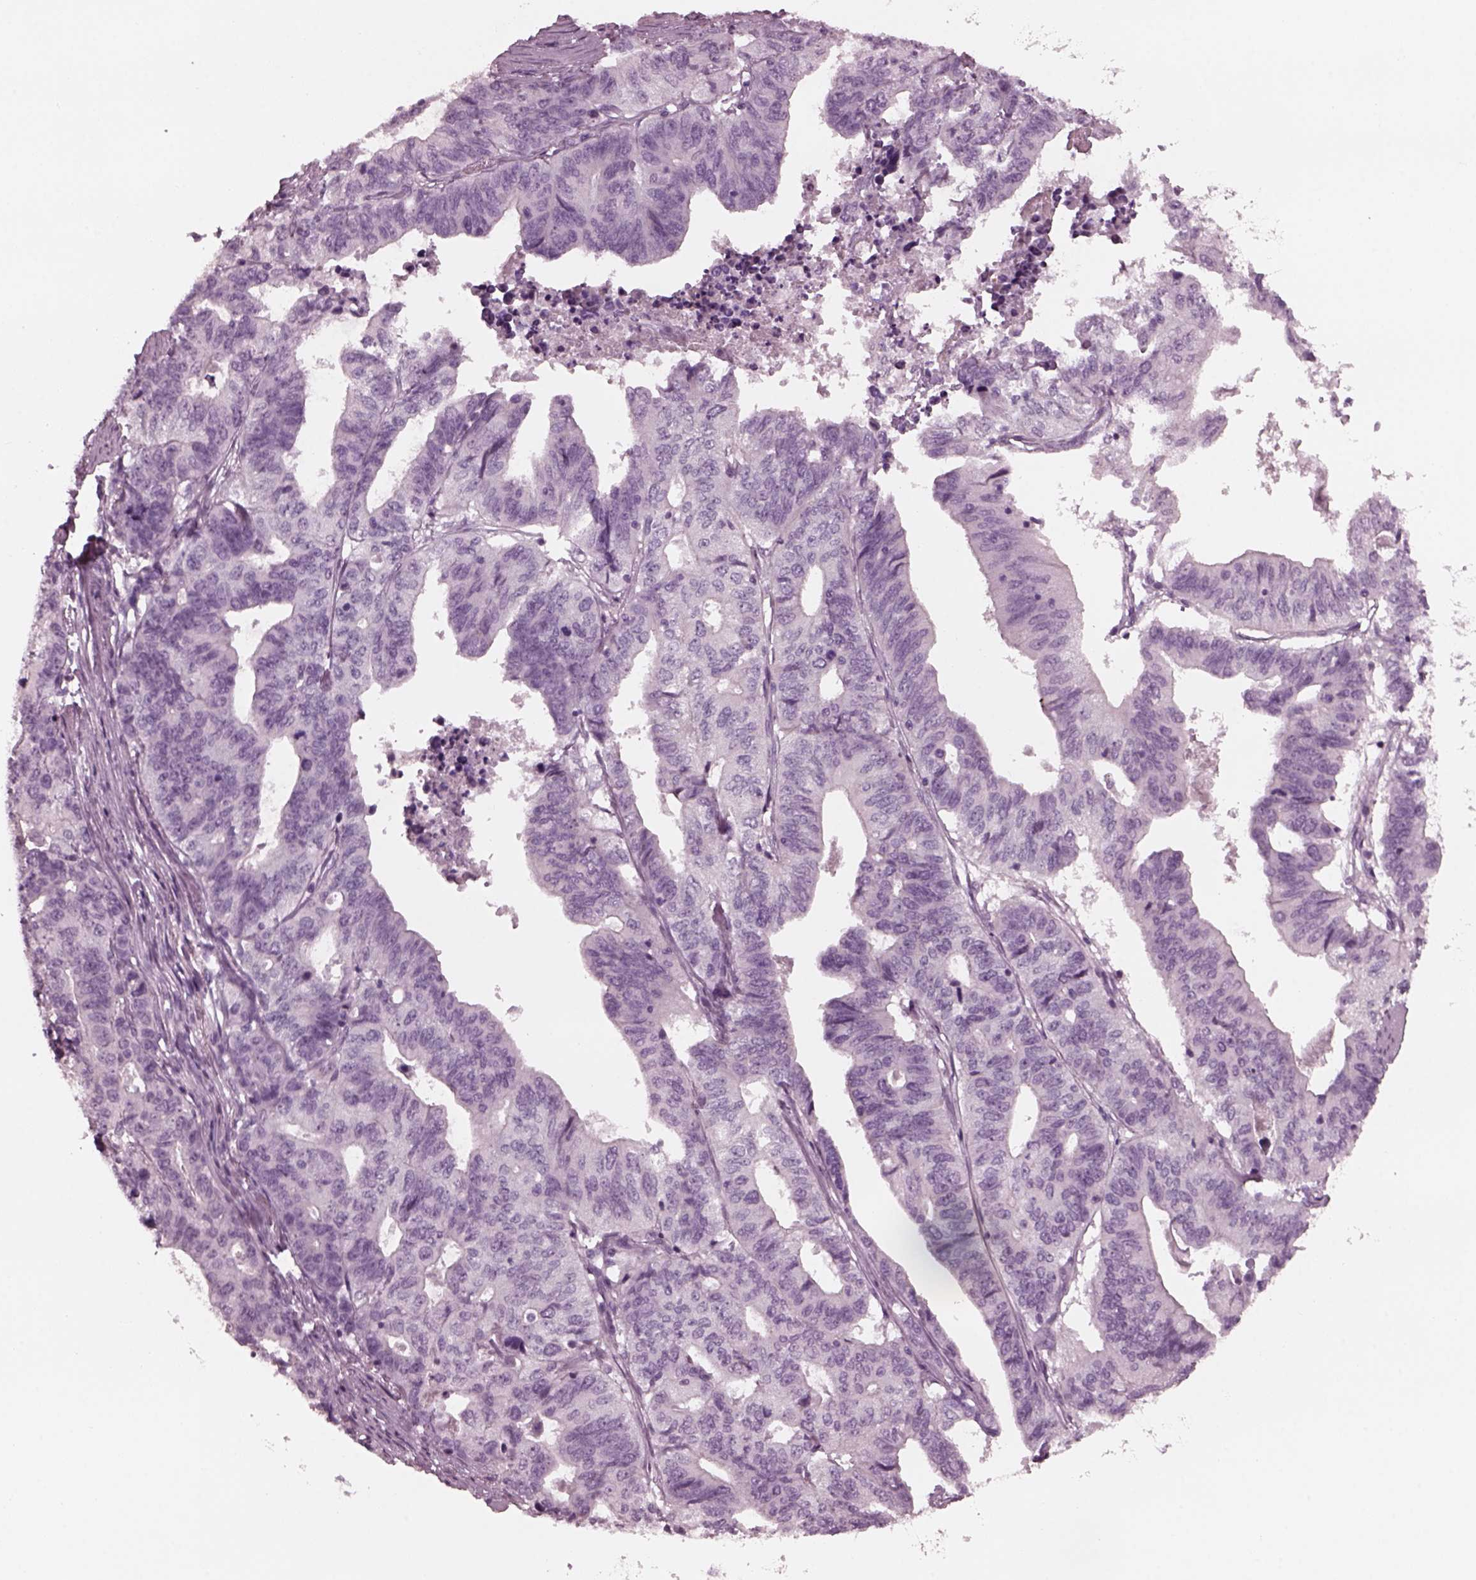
{"staining": {"intensity": "negative", "quantity": "none", "location": "none"}, "tissue": "stomach cancer", "cell_type": "Tumor cells", "image_type": "cancer", "snomed": [{"axis": "morphology", "description": "Adenocarcinoma, NOS"}, {"axis": "topography", "description": "Stomach, upper"}], "caption": "Protein analysis of stomach cancer displays no significant expression in tumor cells.", "gene": "YY2", "patient": {"sex": "female", "age": 67}}